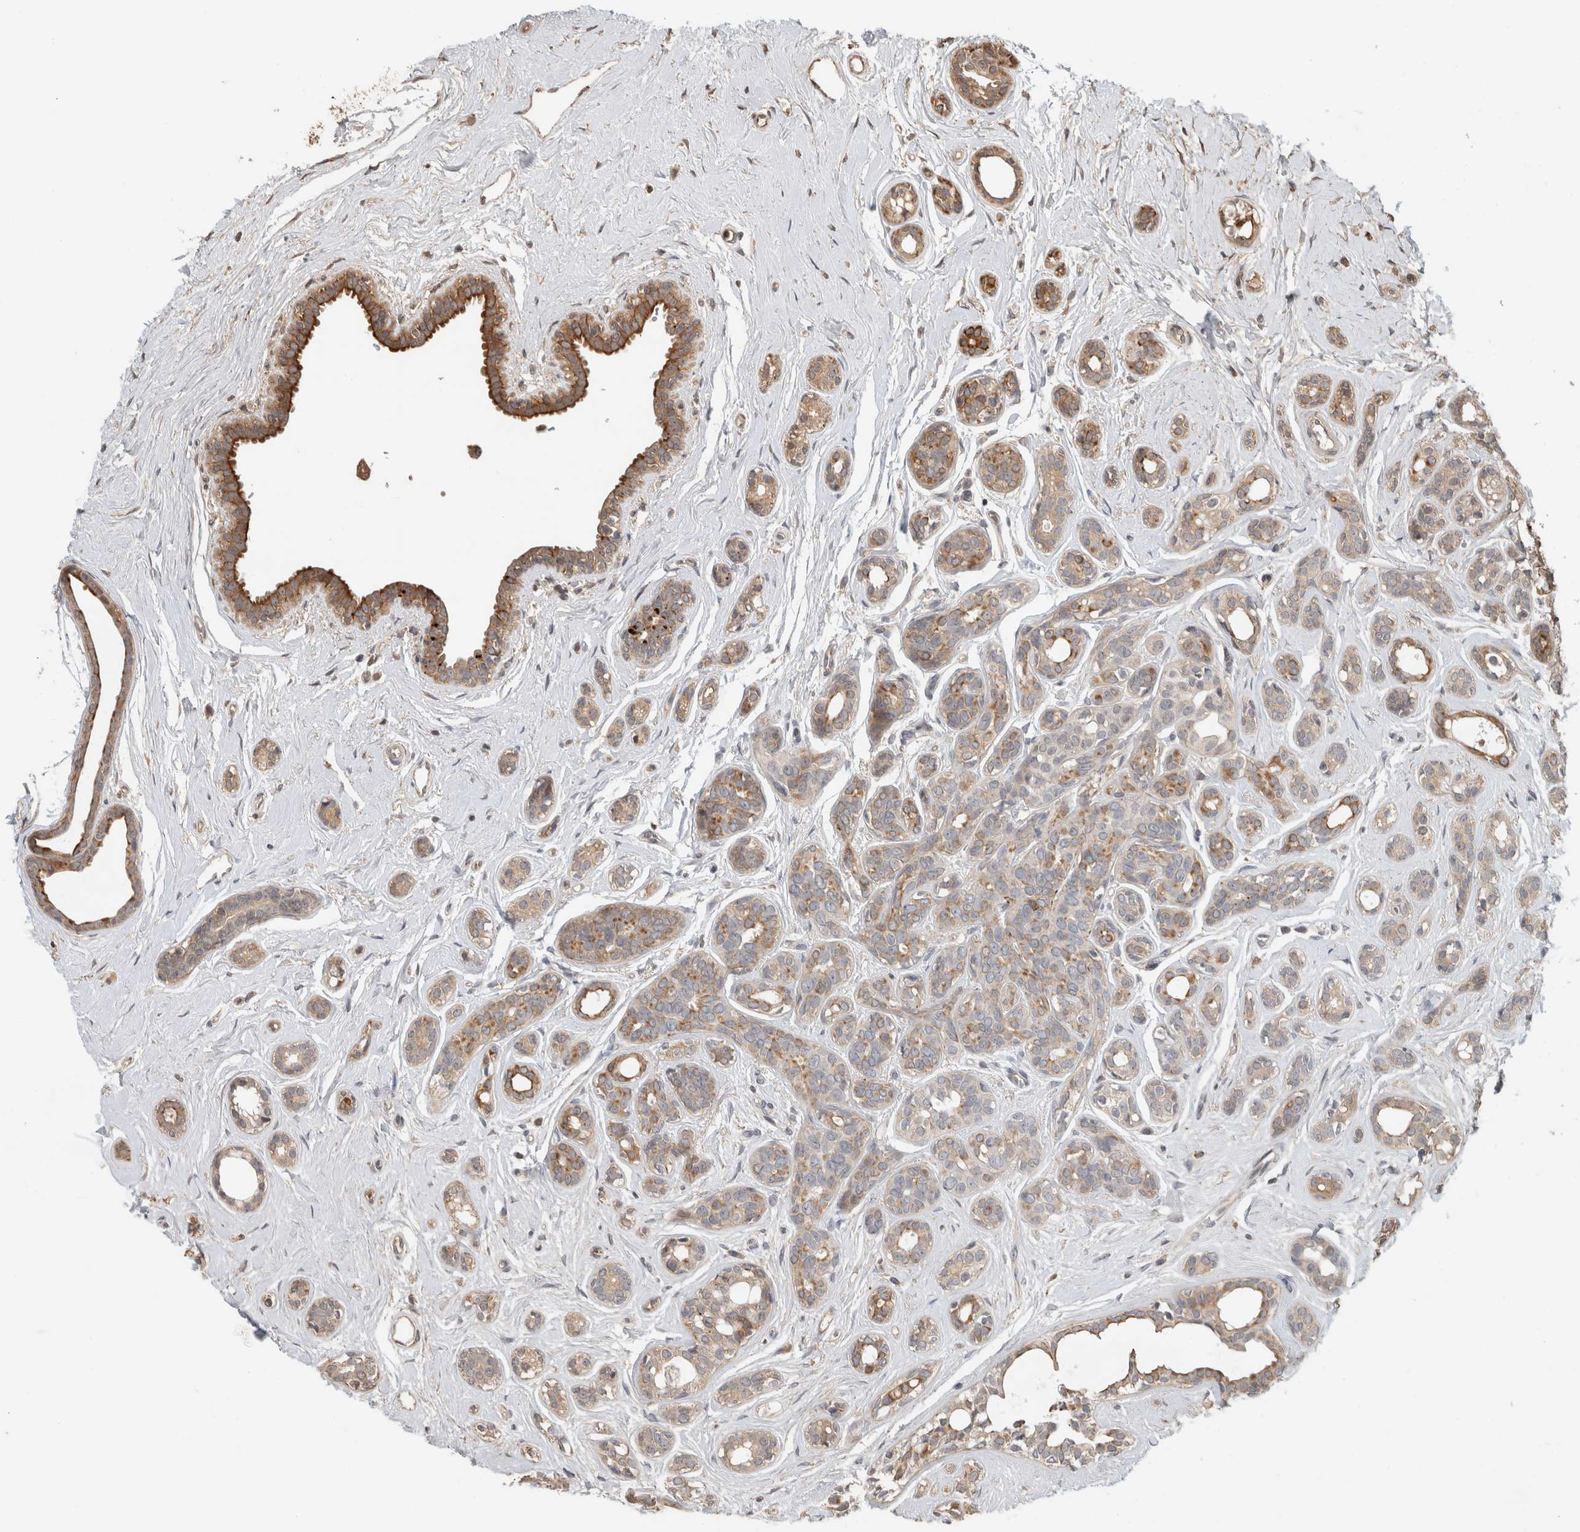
{"staining": {"intensity": "moderate", "quantity": "25%-75%", "location": "cytoplasmic/membranous"}, "tissue": "breast cancer", "cell_type": "Tumor cells", "image_type": "cancer", "snomed": [{"axis": "morphology", "description": "Duct carcinoma"}, {"axis": "topography", "description": "Breast"}], "caption": "High-power microscopy captured an IHC image of breast cancer (infiltrating ductal carcinoma), revealing moderate cytoplasmic/membranous positivity in about 25%-75% of tumor cells. The protein of interest is stained brown, and the nuclei are stained in blue (DAB (3,3'-diaminobenzidine) IHC with brightfield microscopy, high magnification).", "gene": "PITPNC1", "patient": {"sex": "female", "age": 55}}